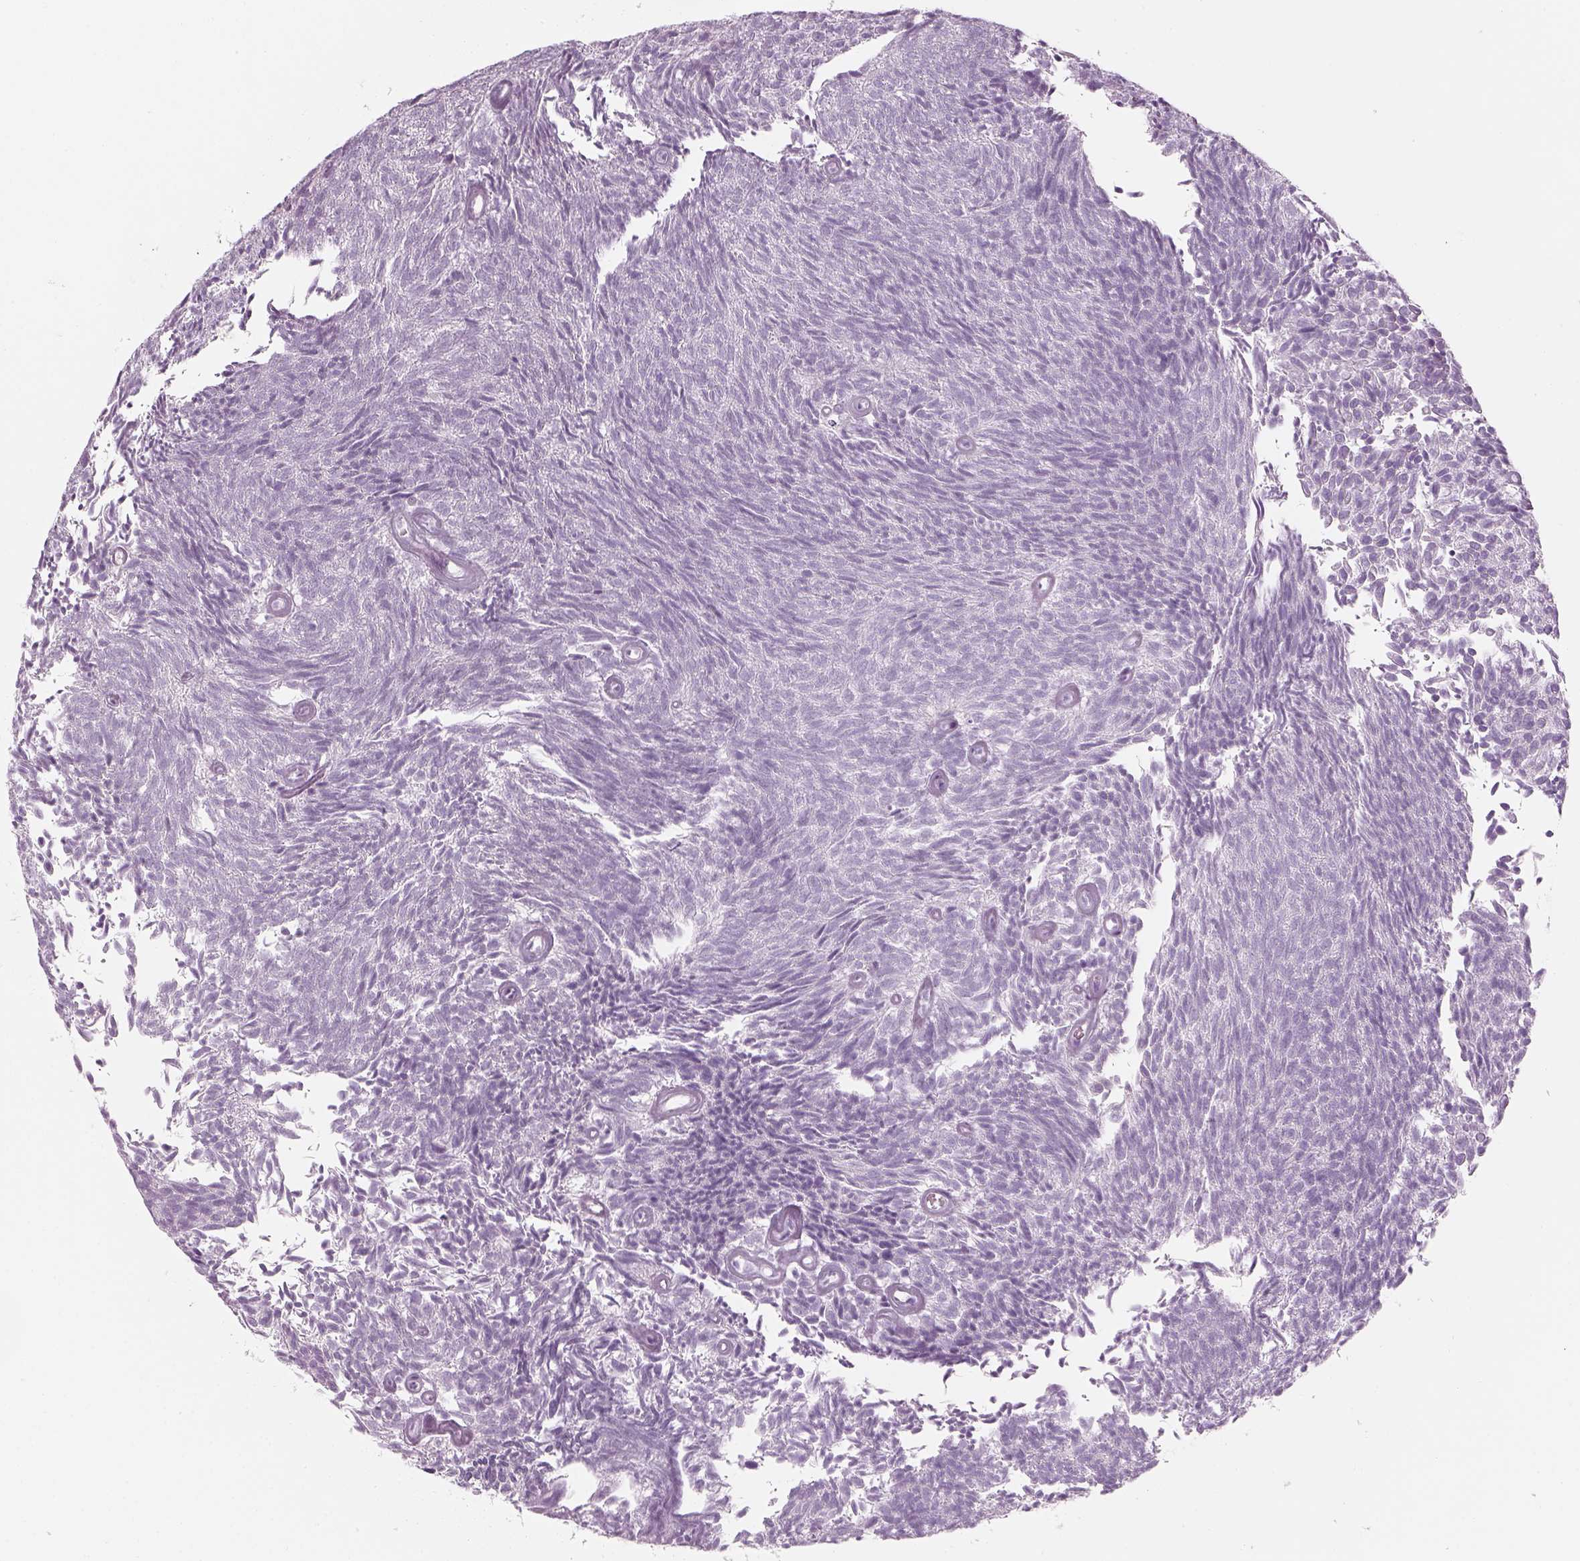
{"staining": {"intensity": "negative", "quantity": "none", "location": "none"}, "tissue": "urothelial cancer", "cell_type": "Tumor cells", "image_type": "cancer", "snomed": [{"axis": "morphology", "description": "Urothelial carcinoma, Low grade"}, {"axis": "topography", "description": "Urinary bladder"}], "caption": "The micrograph displays no staining of tumor cells in low-grade urothelial carcinoma. Brightfield microscopy of immunohistochemistry (IHC) stained with DAB (3,3'-diaminobenzidine) (brown) and hematoxylin (blue), captured at high magnification.", "gene": "SAG", "patient": {"sex": "male", "age": 77}}